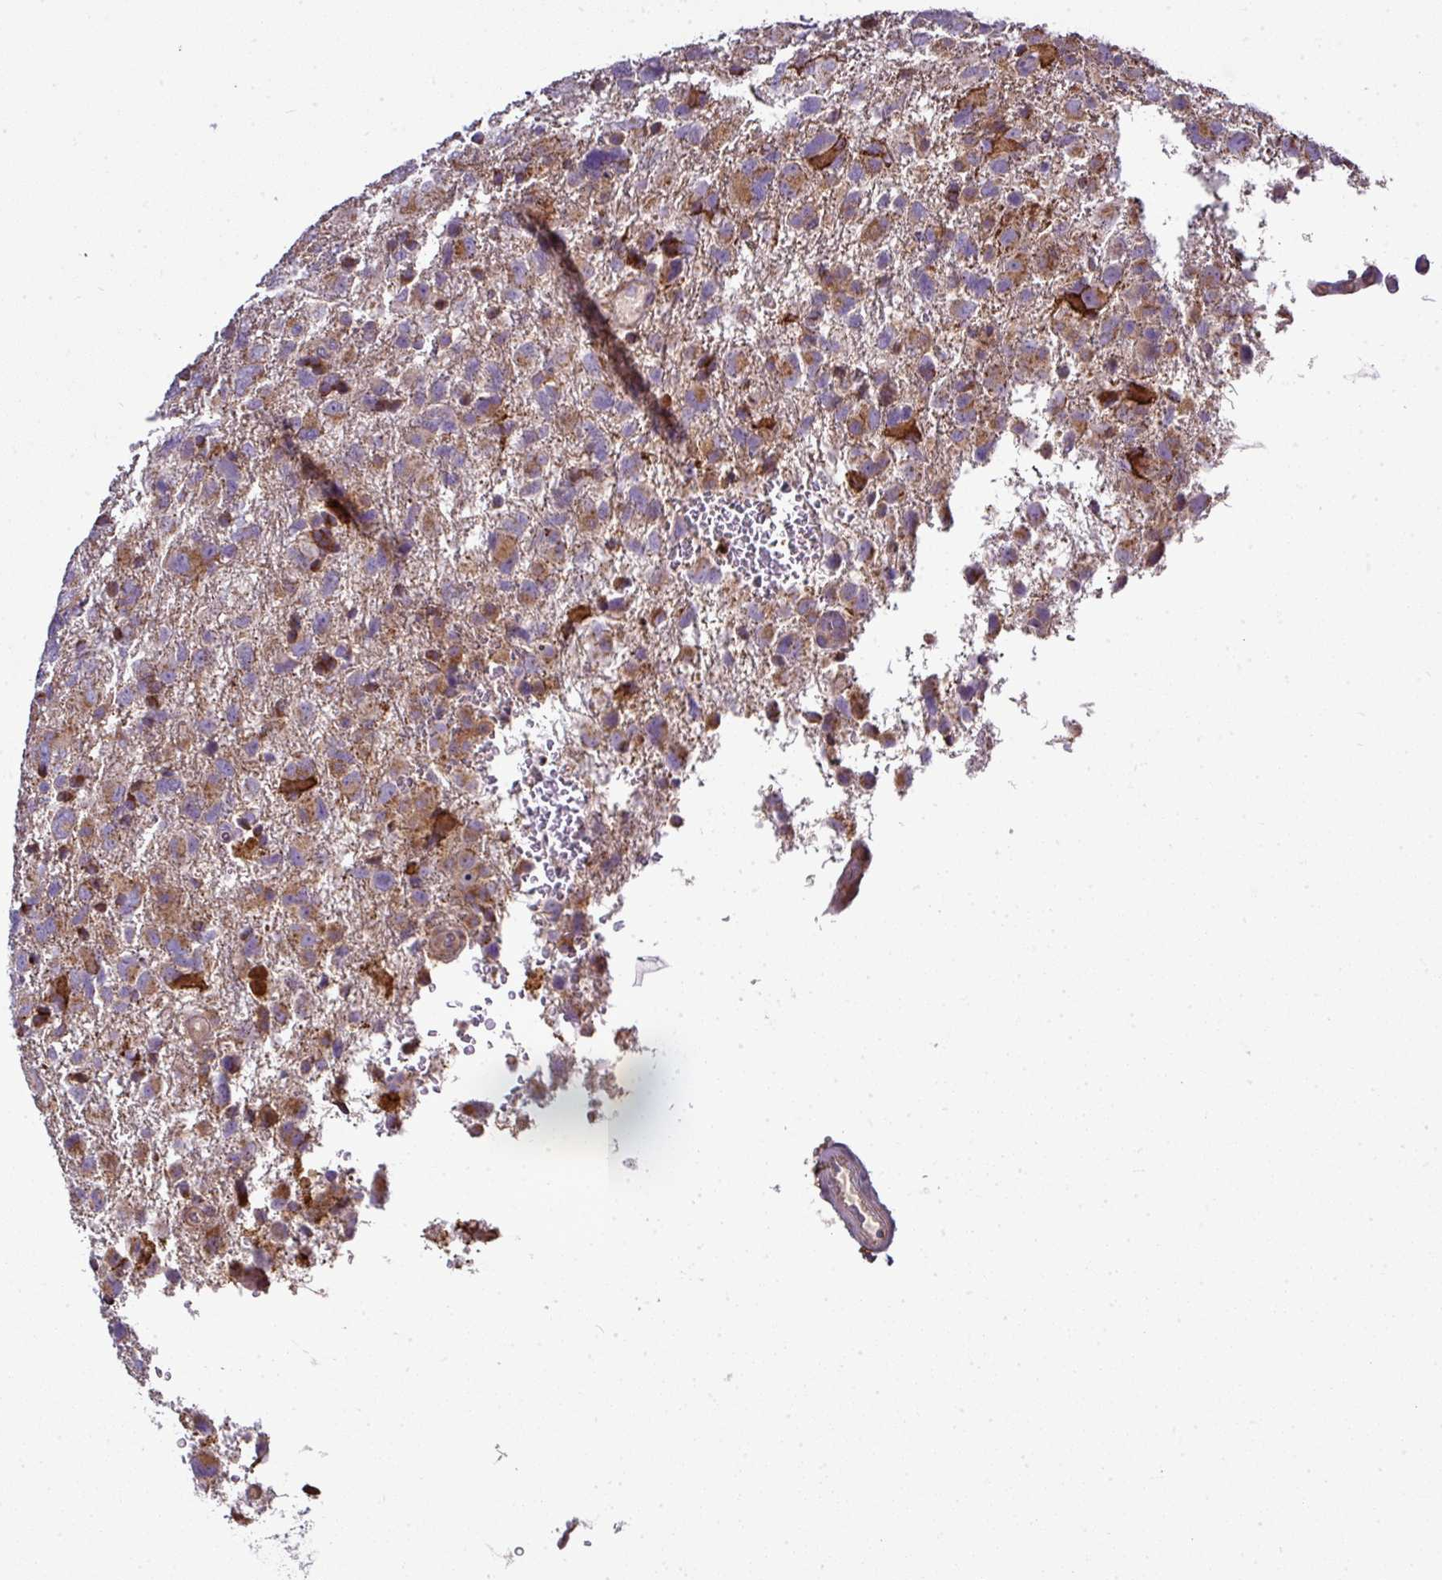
{"staining": {"intensity": "moderate", "quantity": "25%-75%", "location": "cytoplasmic/membranous"}, "tissue": "glioma", "cell_type": "Tumor cells", "image_type": "cancer", "snomed": [{"axis": "morphology", "description": "Glioma, malignant, High grade"}, {"axis": "topography", "description": "Brain"}], "caption": "The micrograph demonstrates immunohistochemical staining of glioma. There is moderate cytoplasmic/membranous positivity is seen in approximately 25%-75% of tumor cells. (DAB IHC, brown staining for protein, blue staining for nuclei).", "gene": "GAN", "patient": {"sex": "male", "age": 61}}